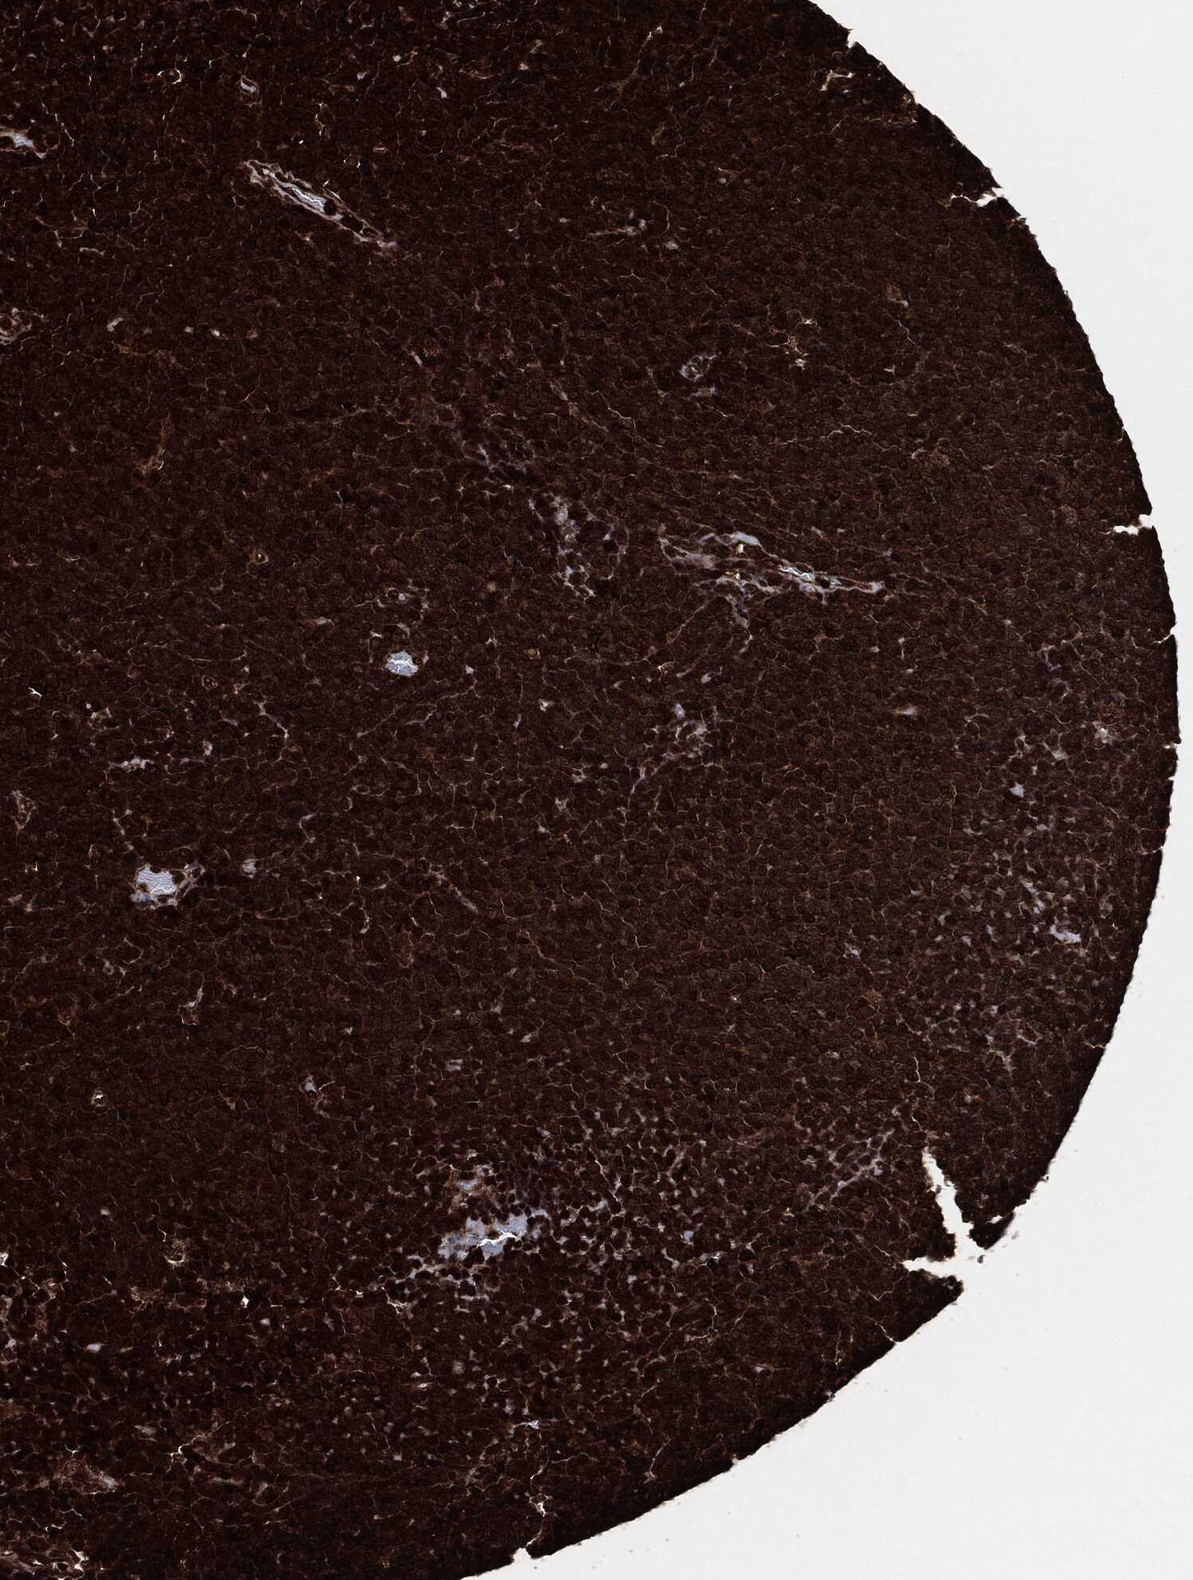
{"staining": {"intensity": "strong", "quantity": ">75%", "location": "cytoplasmic/membranous"}, "tissue": "lymphoma", "cell_type": "Tumor cells", "image_type": "cancer", "snomed": [{"axis": "morphology", "description": "Malignant lymphoma, non-Hodgkin's type, Low grade"}, {"axis": "topography", "description": "Brain"}], "caption": "Tumor cells exhibit strong cytoplasmic/membranous positivity in approximately >75% of cells in malignant lymphoma, non-Hodgkin's type (low-grade). Using DAB (brown) and hematoxylin (blue) stains, captured at high magnification using brightfield microscopy.", "gene": "YWHAB", "patient": {"sex": "female", "age": 66}}